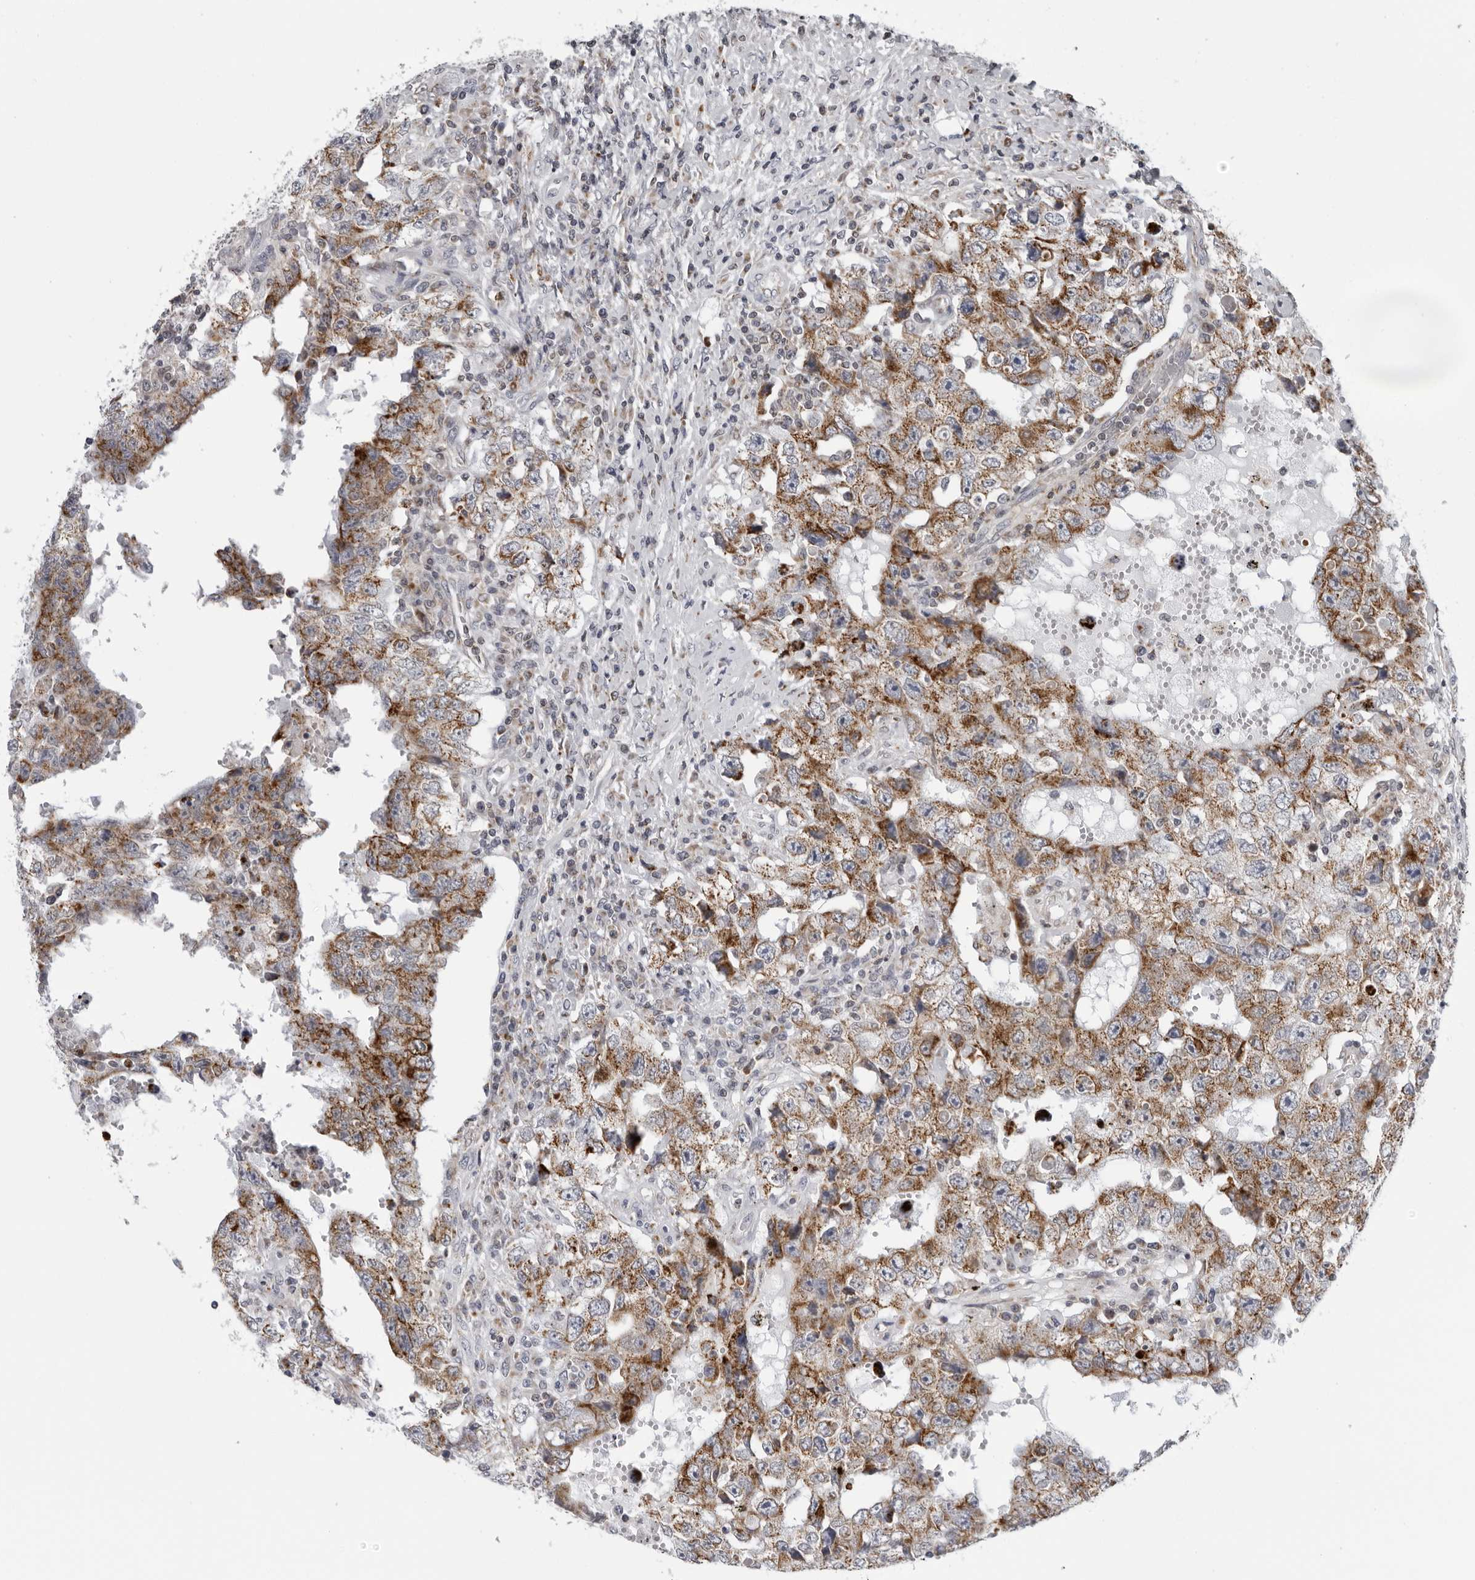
{"staining": {"intensity": "moderate", "quantity": ">75%", "location": "cytoplasmic/membranous"}, "tissue": "testis cancer", "cell_type": "Tumor cells", "image_type": "cancer", "snomed": [{"axis": "morphology", "description": "Carcinoma, Embryonal, NOS"}, {"axis": "topography", "description": "Testis"}], "caption": "Embryonal carcinoma (testis) tissue shows moderate cytoplasmic/membranous expression in about >75% of tumor cells (IHC, brightfield microscopy, high magnification).", "gene": "CPT2", "patient": {"sex": "male", "age": 26}}